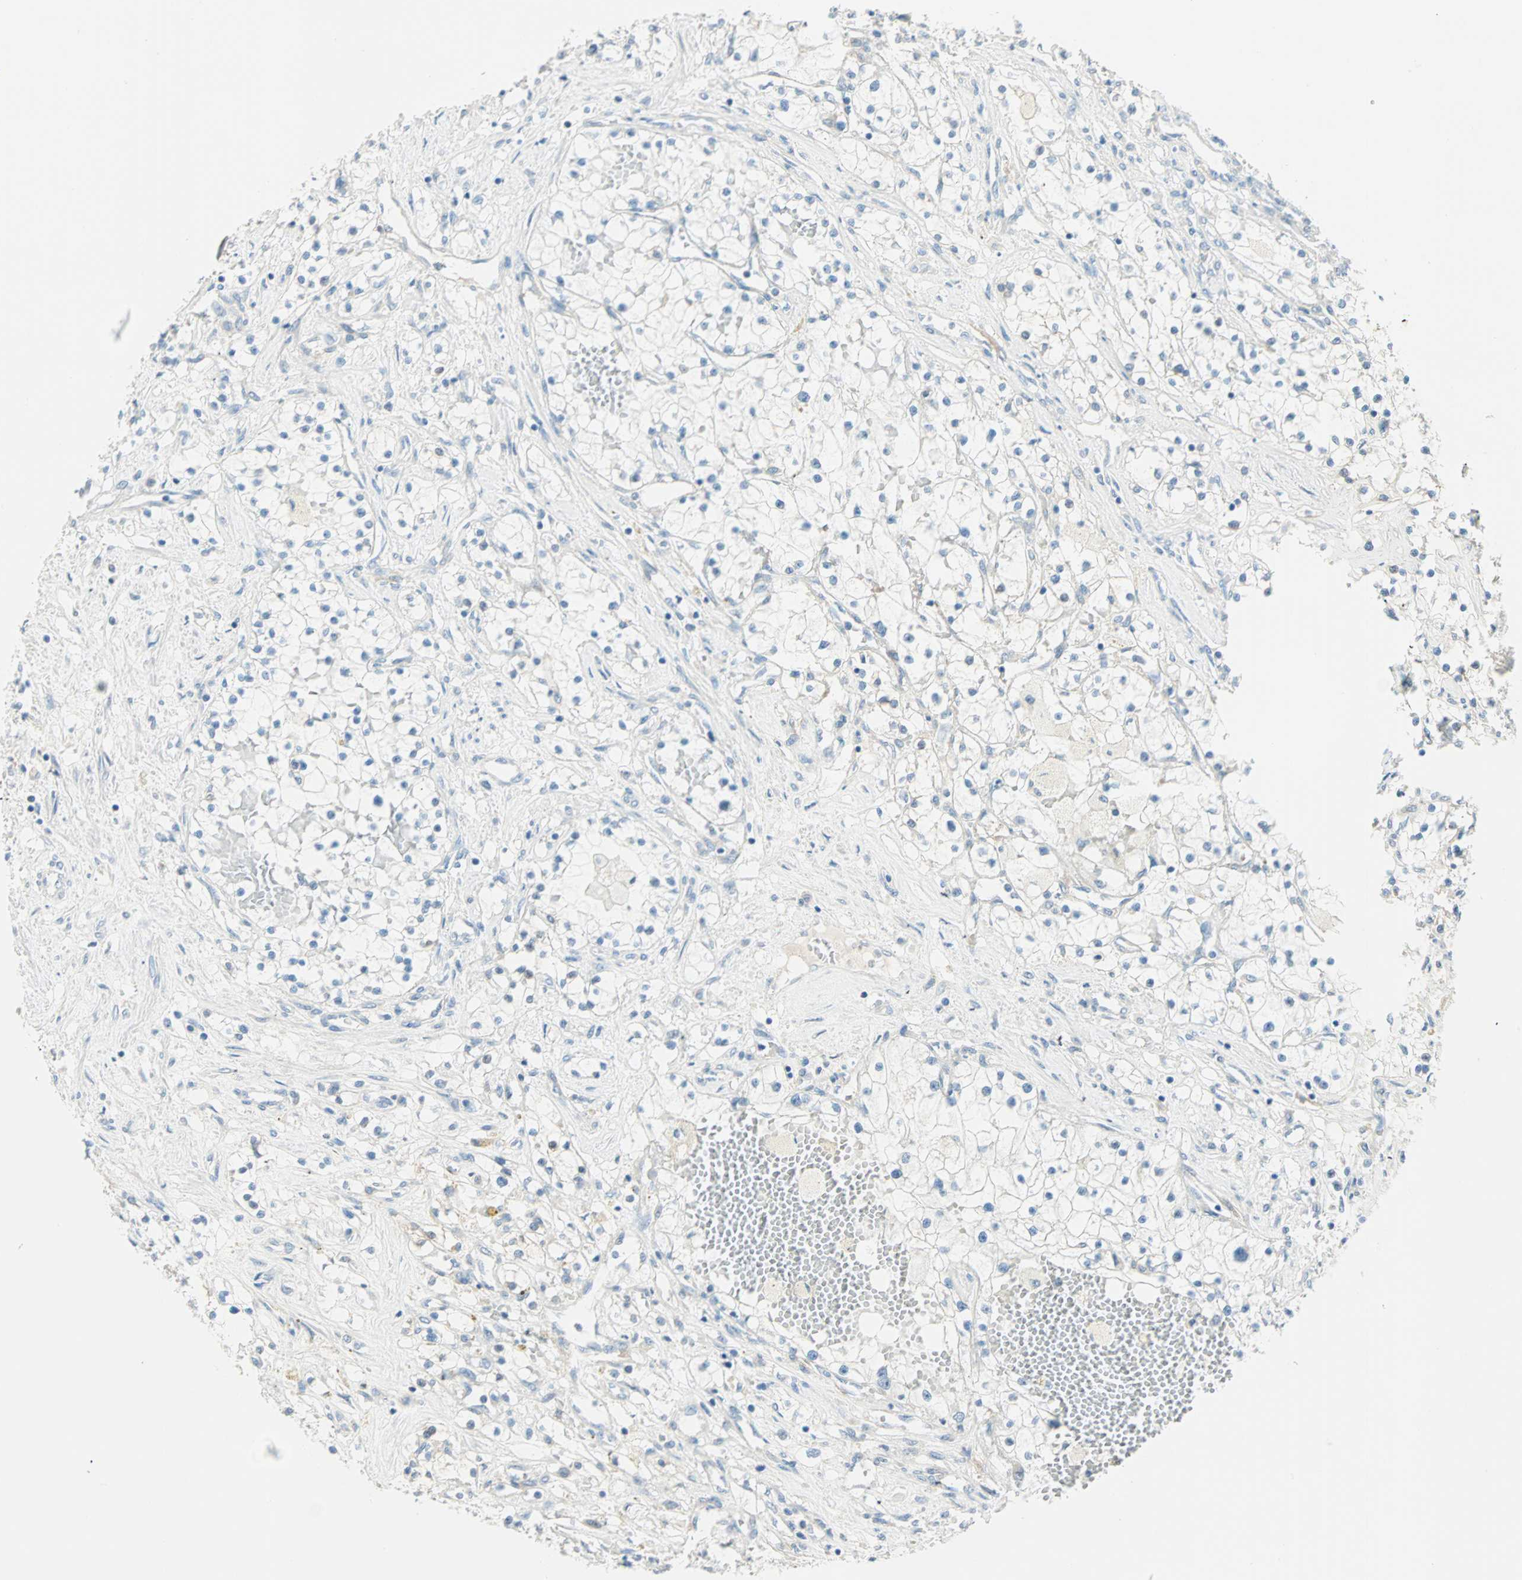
{"staining": {"intensity": "negative", "quantity": "none", "location": "none"}, "tissue": "renal cancer", "cell_type": "Tumor cells", "image_type": "cancer", "snomed": [{"axis": "morphology", "description": "Adenocarcinoma, NOS"}, {"axis": "topography", "description": "Kidney"}], "caption": "A micrograph of human renal cancer (adenocarcinoma) is negative for staining in tumor cells.", "gene": "ATF6", "patient": {"sex": "male", "age": 68}}